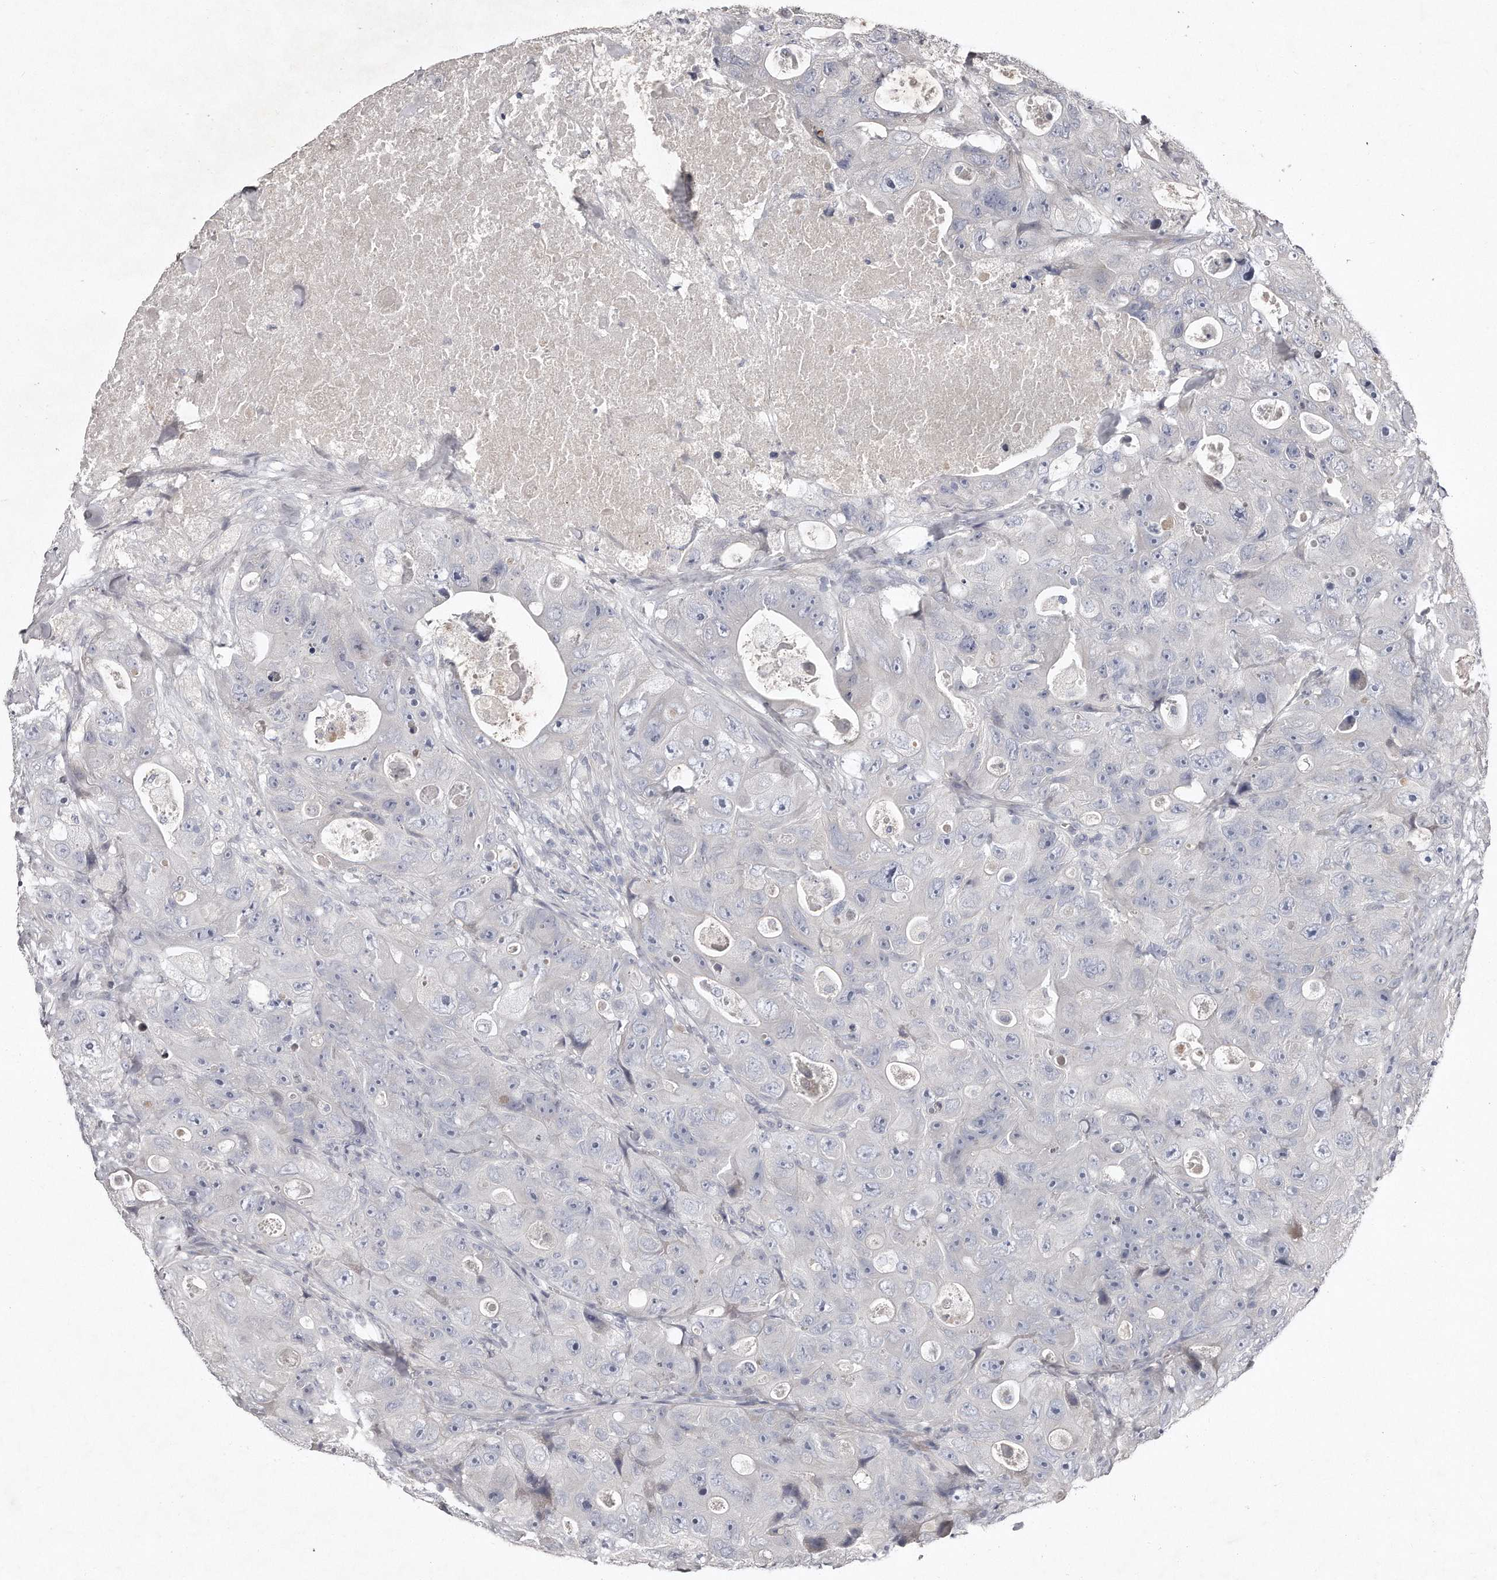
{"staining": {"intensity": "negative", "quantity": "none", "location": "none"}, "tissue": "colorectal cancer", "cell_type": "Tumor cells", "image_type": "cancer", "snomed": [{"axis": "morphology", "description": "Adenocarcinoma, NOS"}, {"axis": "topography", "description": "Colon"}], "caption": "Photomicrograph shows no protein positivity in tumor cells of colorectal cancer (adenocarcinoma) tissue. (DAB IHC visualized using brightfield microscopy, high magnification).", "gene": "TECR", "patient": {"sex": "female", "age": 46}}